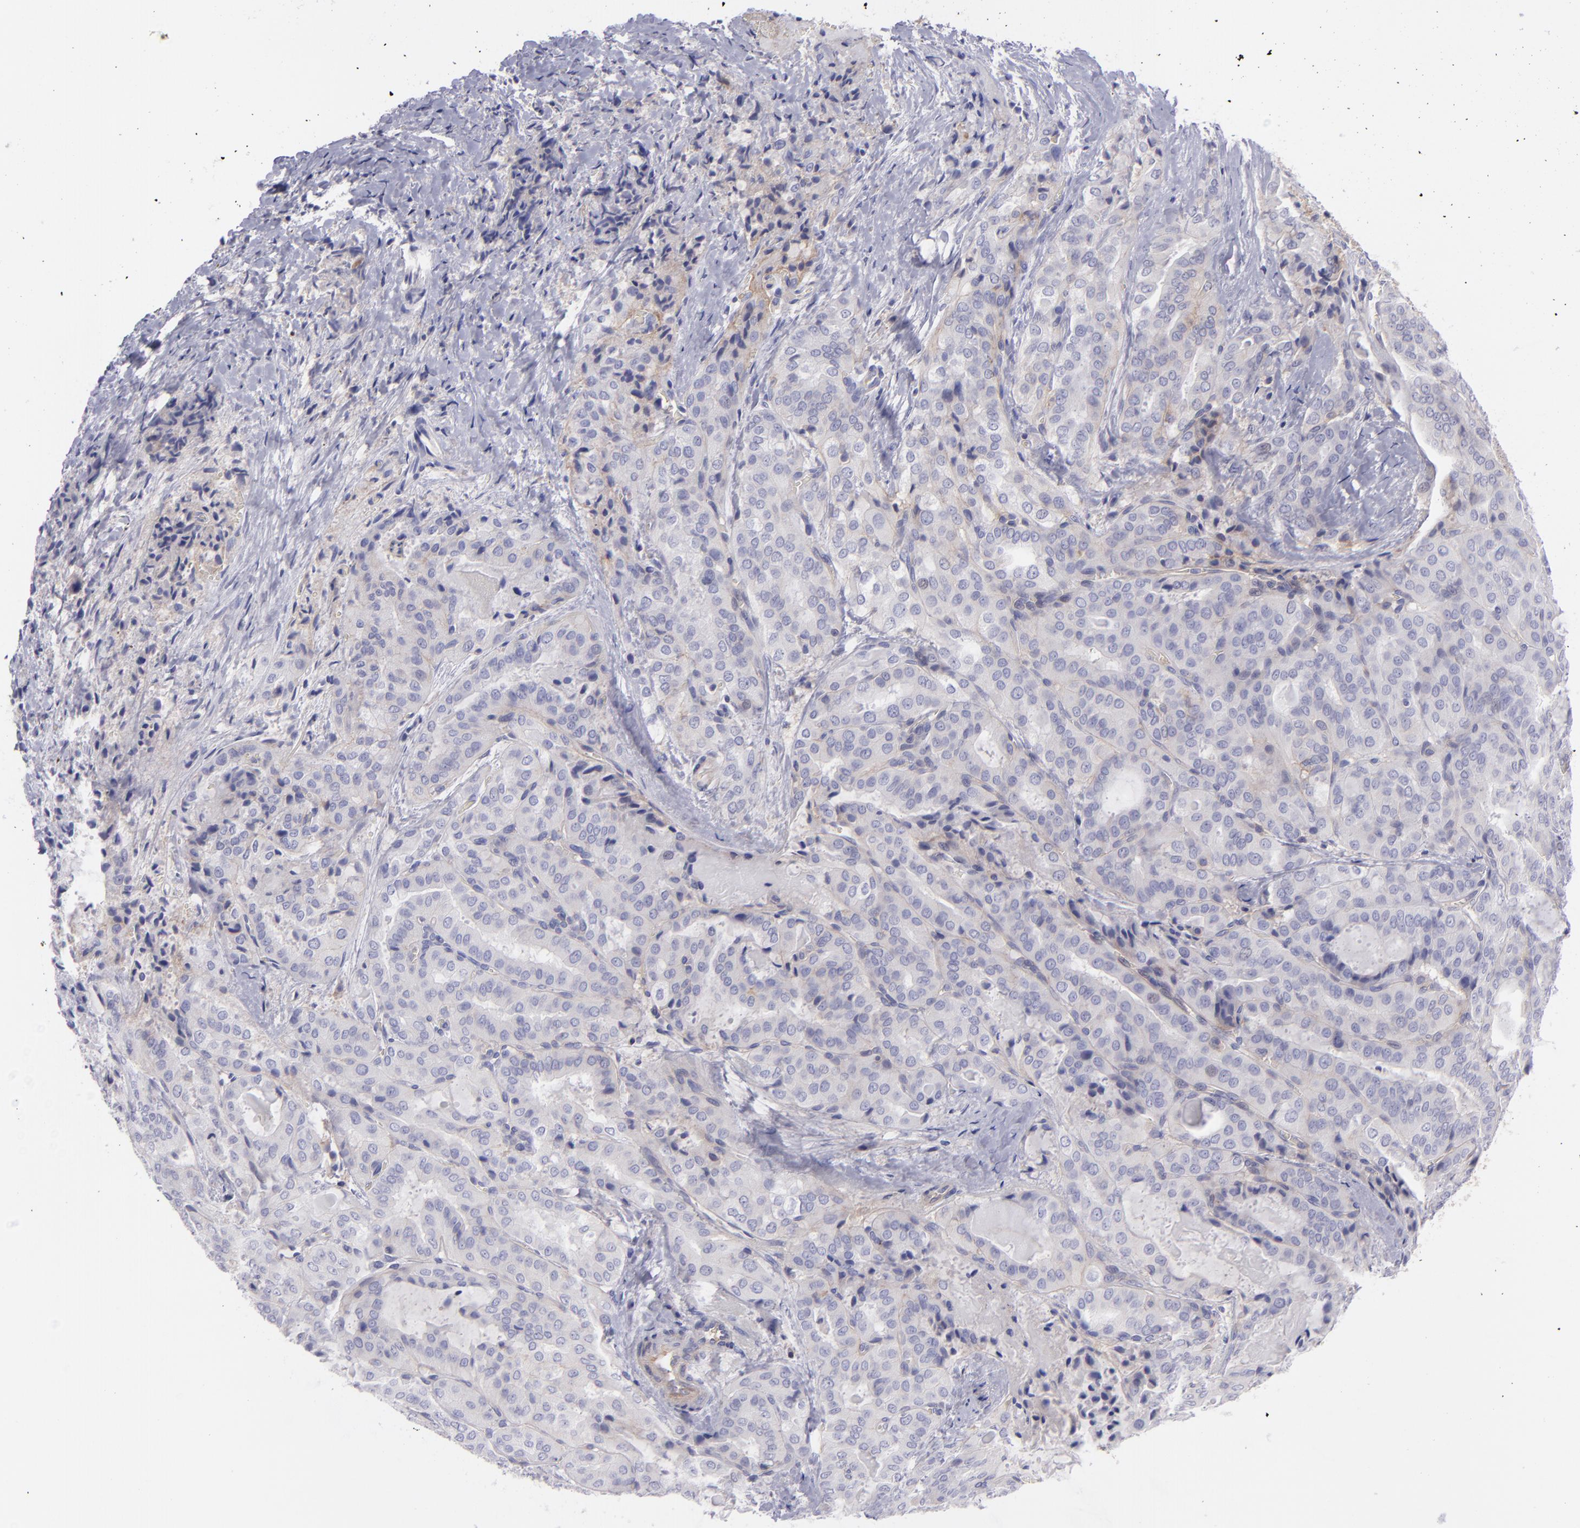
{"staining": {"intensity": "weak", "quantity": "<25%", "location": "cytoplasmic/membranous"}, "tissue": "thyroid cancer", "cell_type": "Tumor cells", "image_type": "cancer", "snomed": [{"axis": "morphology", "description": "Papillary adenocarcinoma, NOS"}, {"axis": "topography", "description": "Thyroid gland"}], "caption": "The image shows no staining of tumor cells in thyroid papillary adenocarcinoma.", "gene": "BSG", "patient": {"sex": "female", "age": 71}}